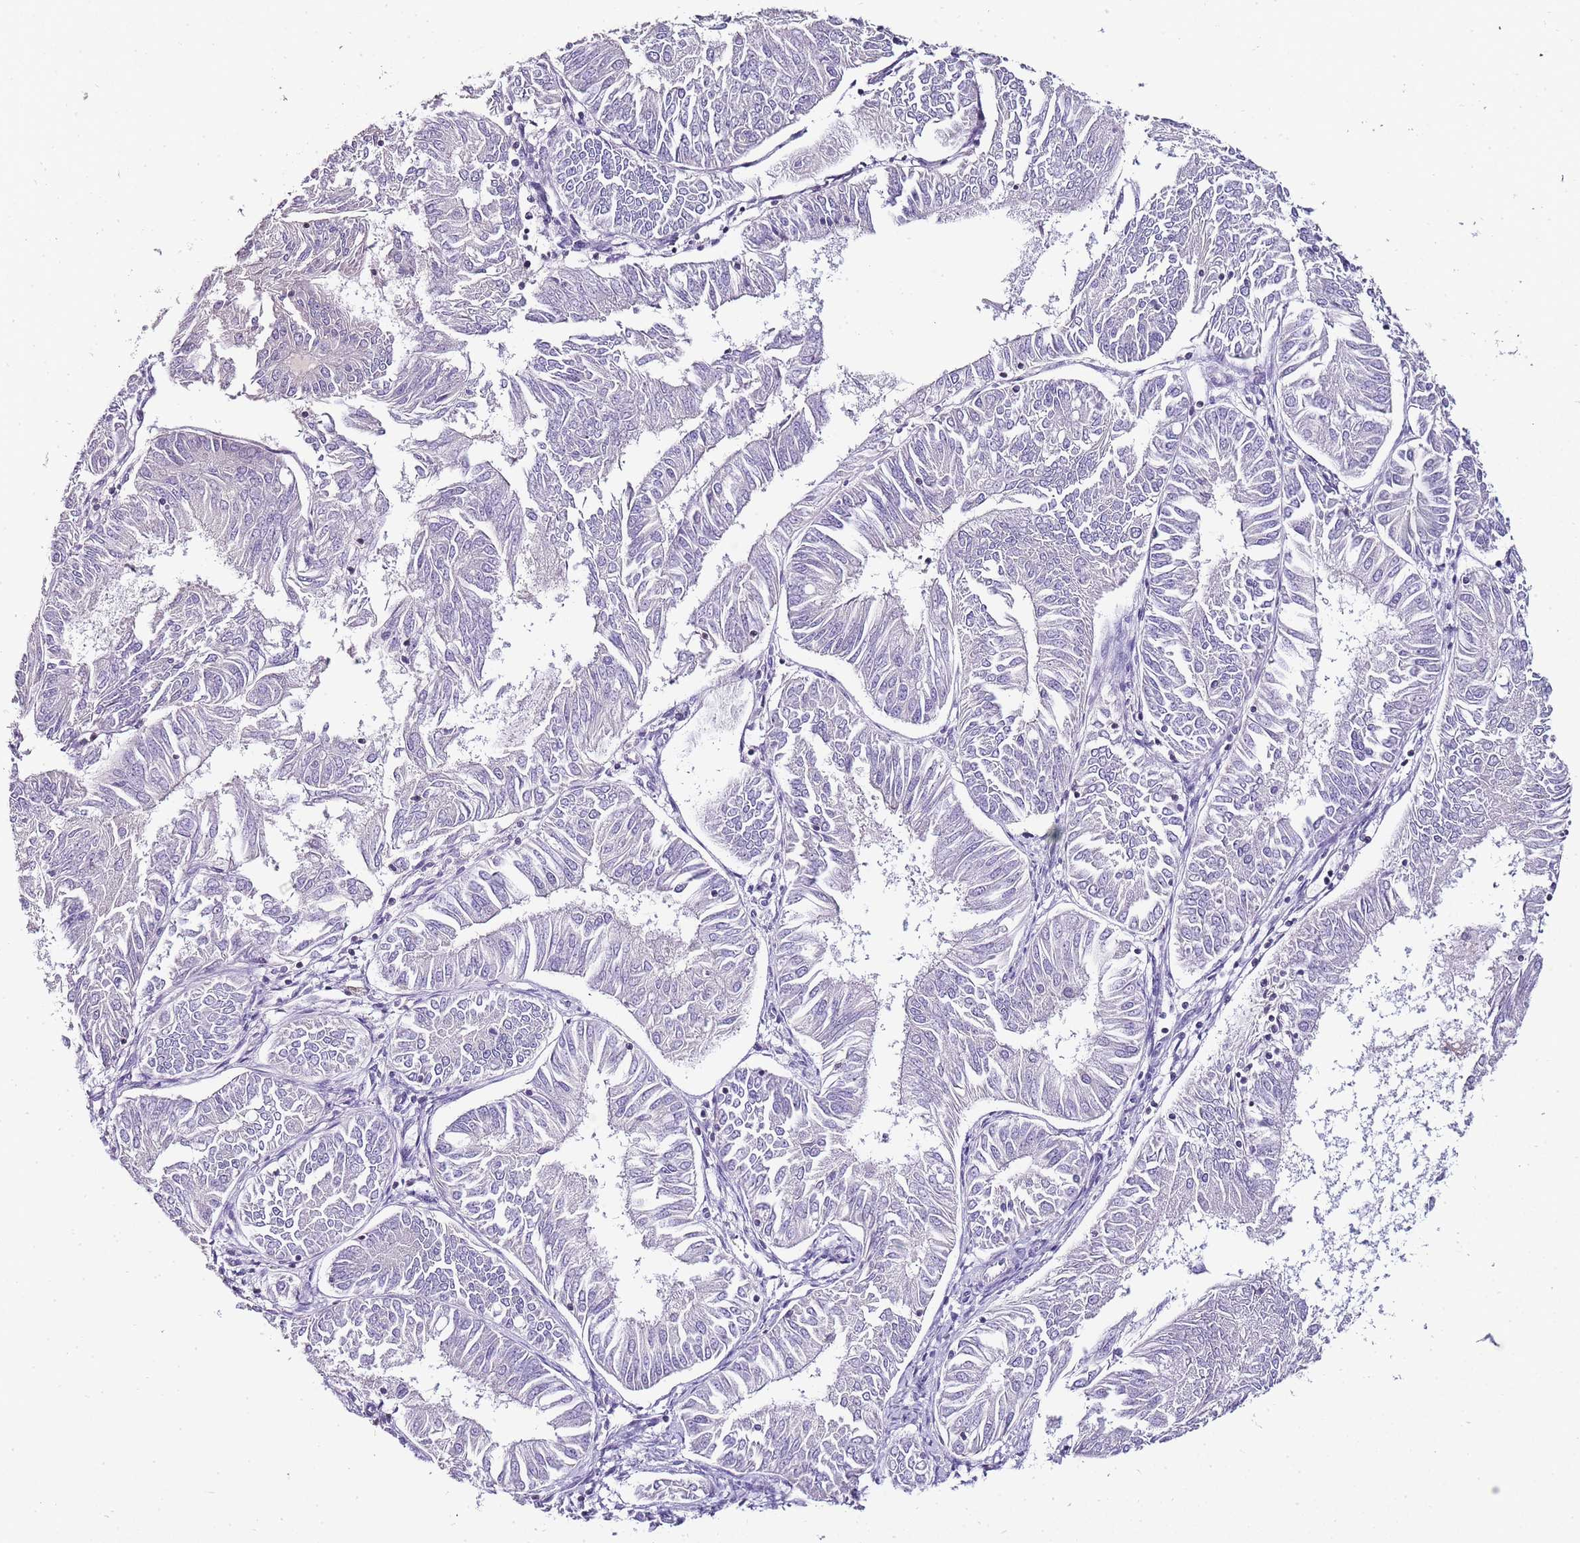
{"staining": {"intensity": "negative", "quantity": "none", "location": "none"}, "tissue": "endometrial cancer", "cell_type": "Tumor cells", "image_type": "cancer", "snomed": [{"axis": "morphology", "description": "Adenocarcinoma, NOS"}, {"axis": "topography", "description": "Endometrium"}], "caption": "This is an IHC photomicrograph of endometrial cancer (adenocarcinoma). There is no staining in tumor cells.", "gene": "ZBP1", "patient": {"sex": "female", "age": 58}}